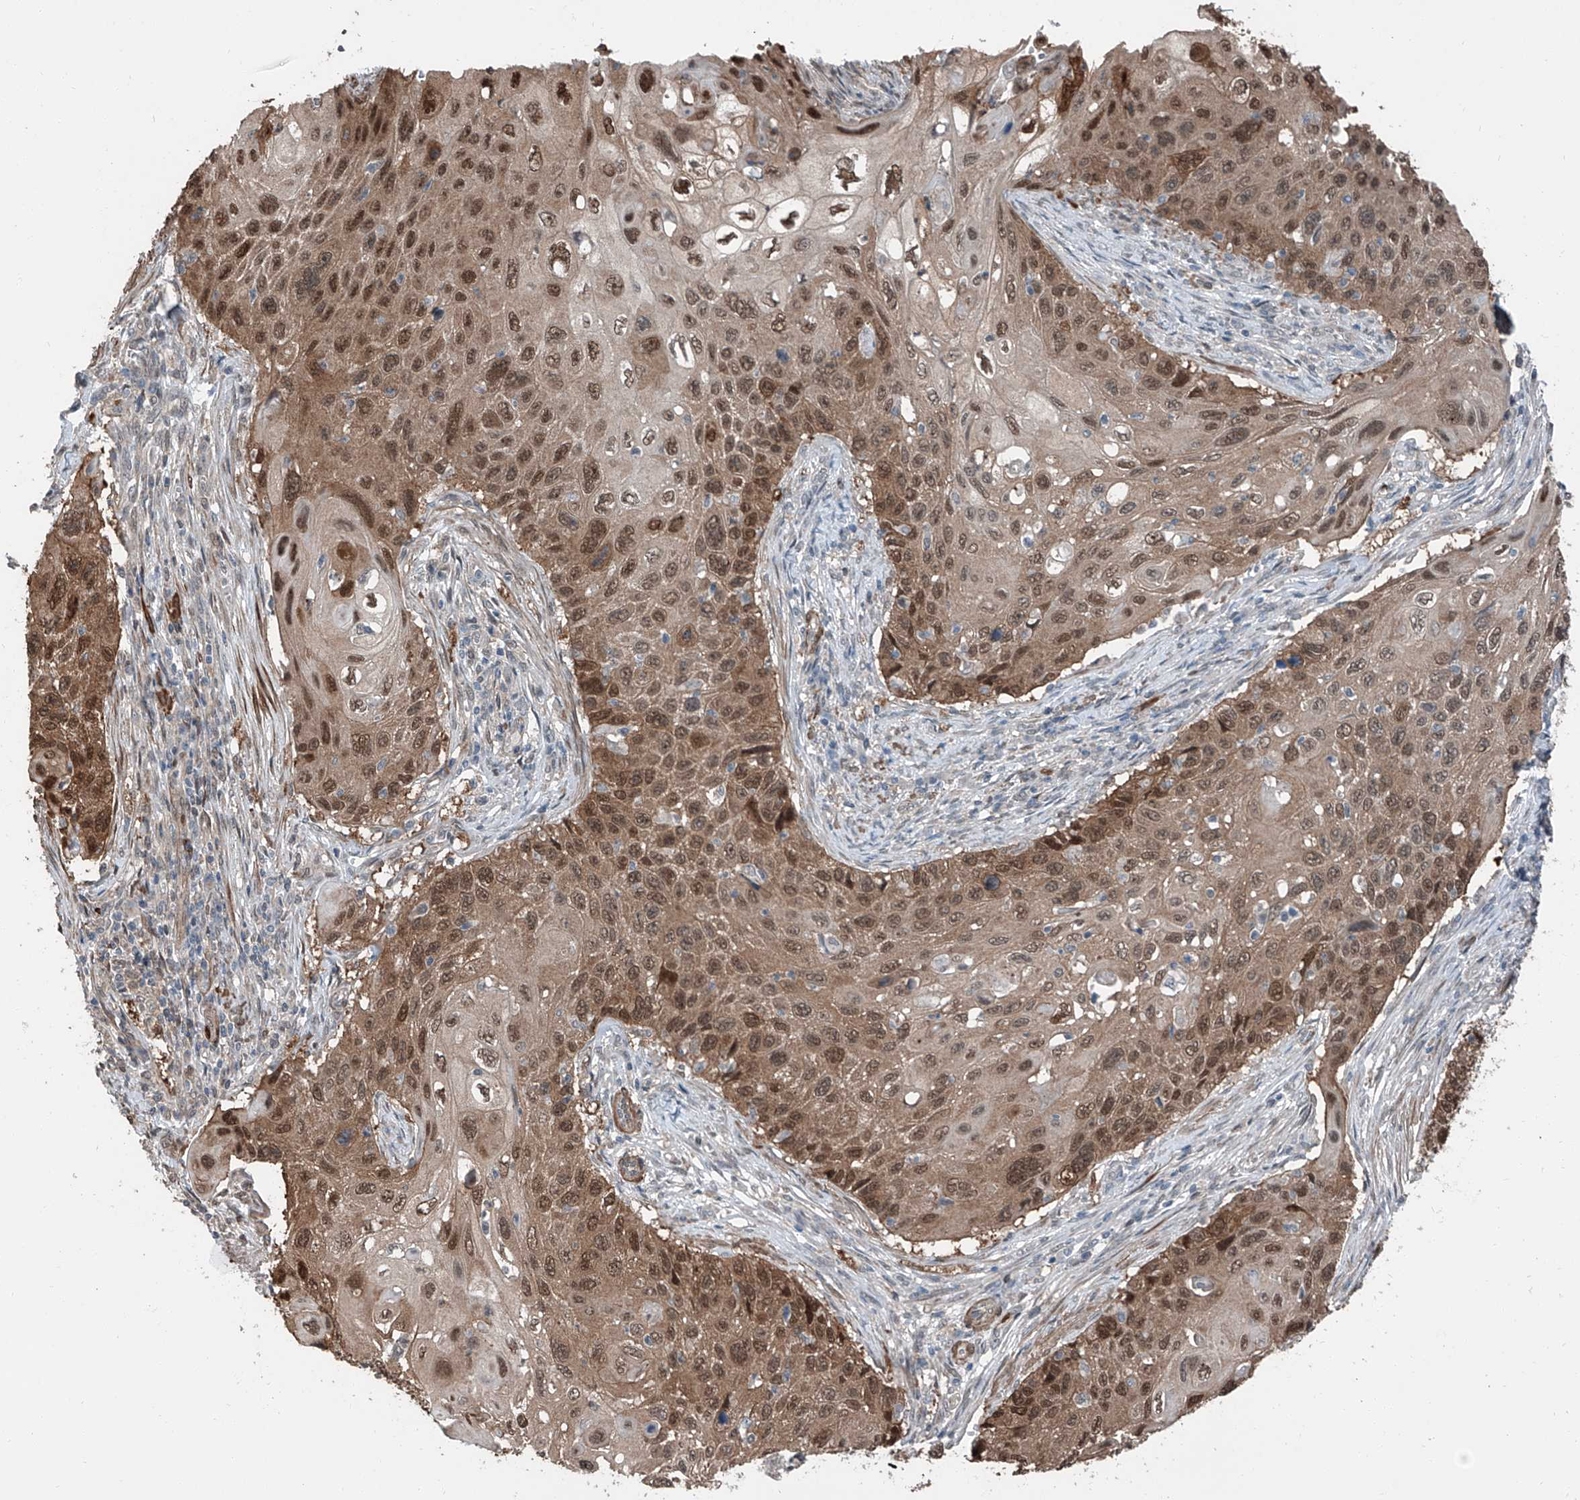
{"staining": {"intensity": "moderate", "quantity": ">75%", "location": "cytoplasmic/membranous,nuclear"}, "tissue": "cervical cancer", "cell_type": "Tumor cells", "image_type": "cancer", "snomed": [{"axis": "morphology", "description": "Squamous cell carcinoma, NOS"}, {"axis": "topography", "description": "Cervix"}], "caption": "Approximately >75% of tumor cells in human cervical cancer (squamous cell carcinoma) demonstrate moderate cytoplasmic/membranous and nuclear protein staining as visualized by brown immunohistochemical staining.", "gene": "HSPA6", "patient": {"sex": "female", "age": 70}}